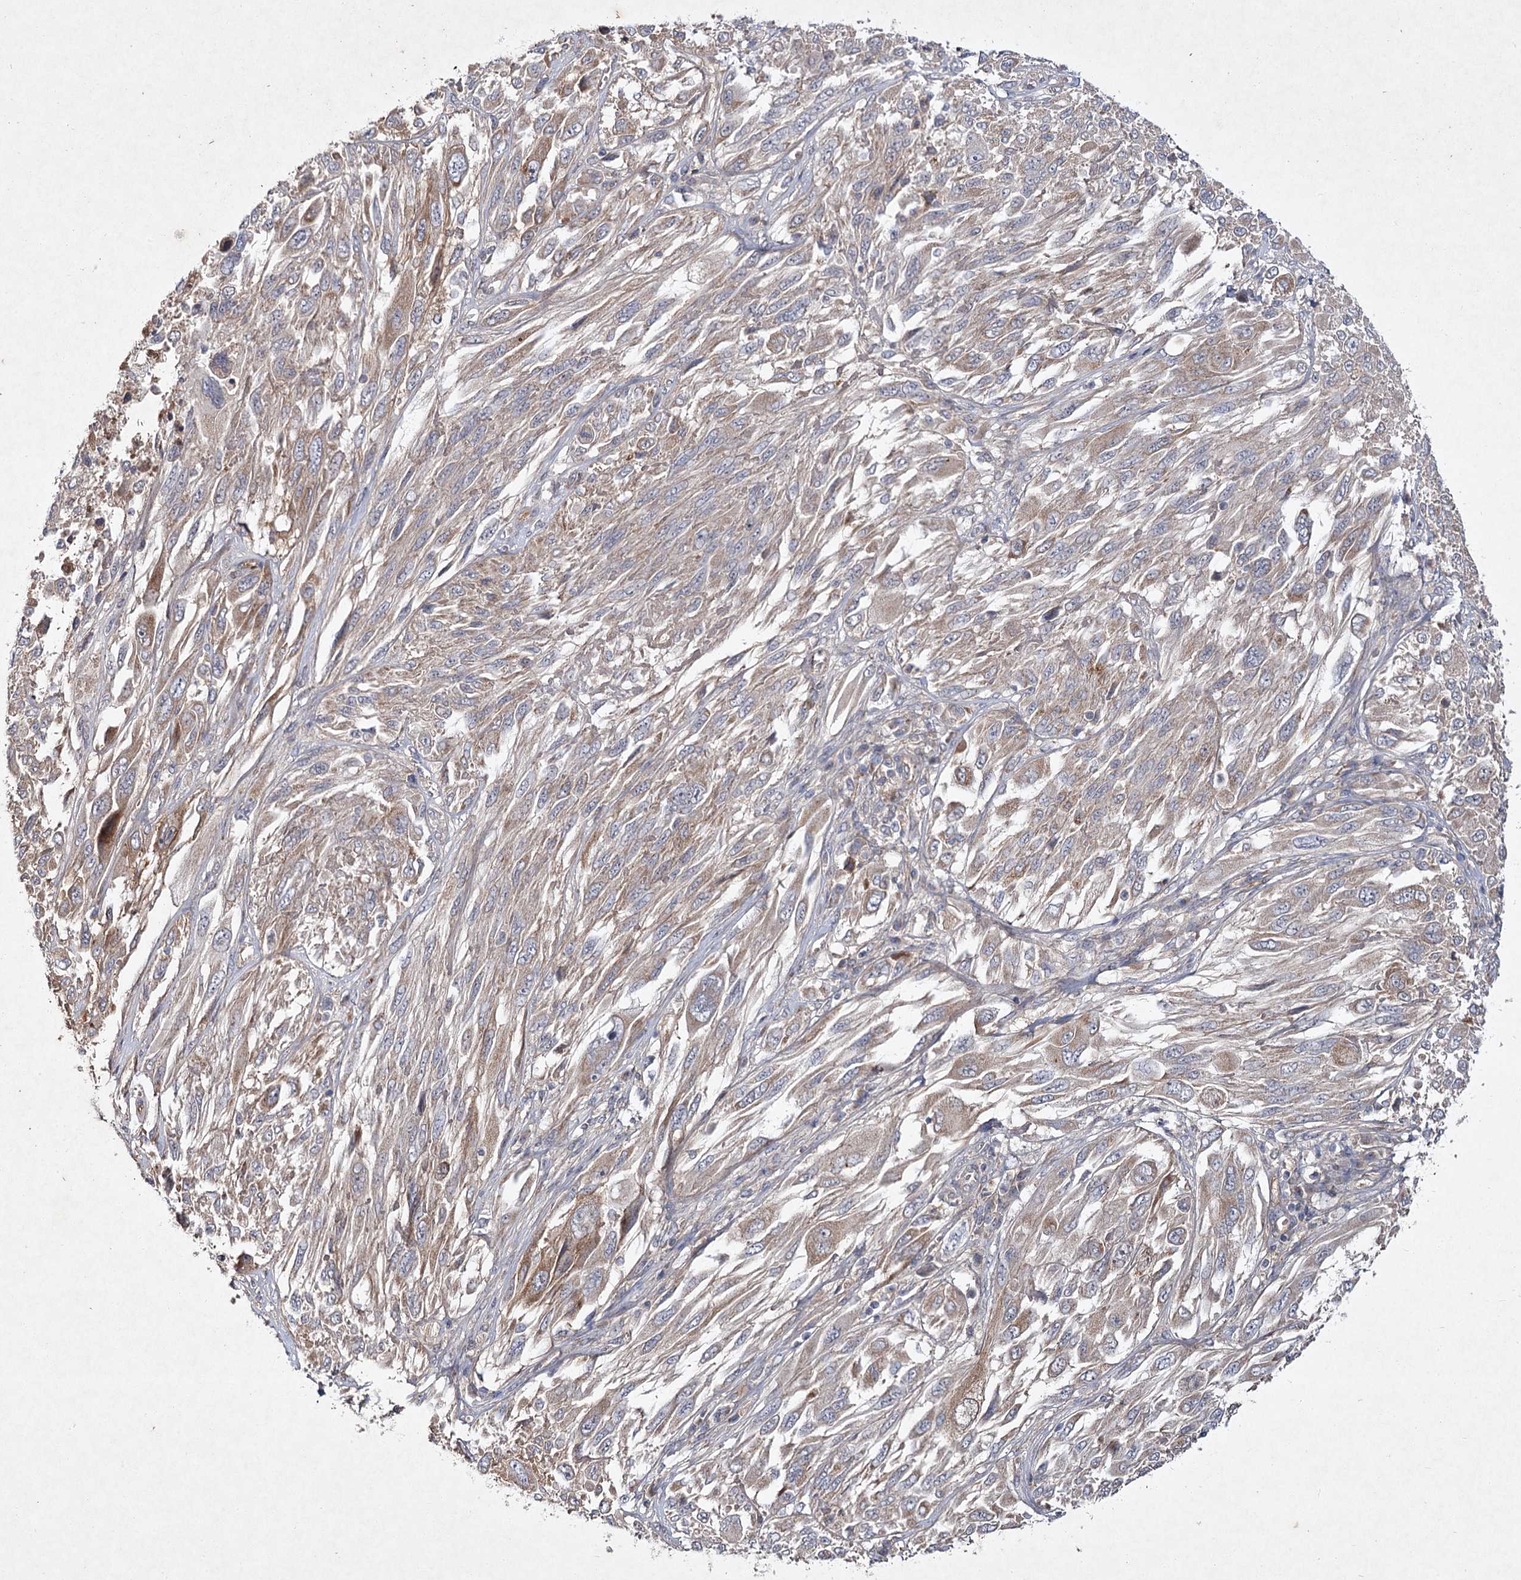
{"staining": {"intensity": "moderate", "quantity": "25%-75%", "location": "cytoplasmic/membranous"}, "tissue": "melanoma", "cell_type": "Tumor cells", "image_type": "cancer", "snomed": [{"axis": "morphology", "description": "Malignant melanoma, NOS"}, {"axis": "topography", "description": "Skin"}], "caption": "An IHC image of tumor tissue is shown. Protein staining in brown shows moderate cytoplasmic/membranous positivity in melanoma within tumor cells. Nuclei are stained in blue.", "gene": "MFN1", "patient": {"sex": "female", "age": 91}}